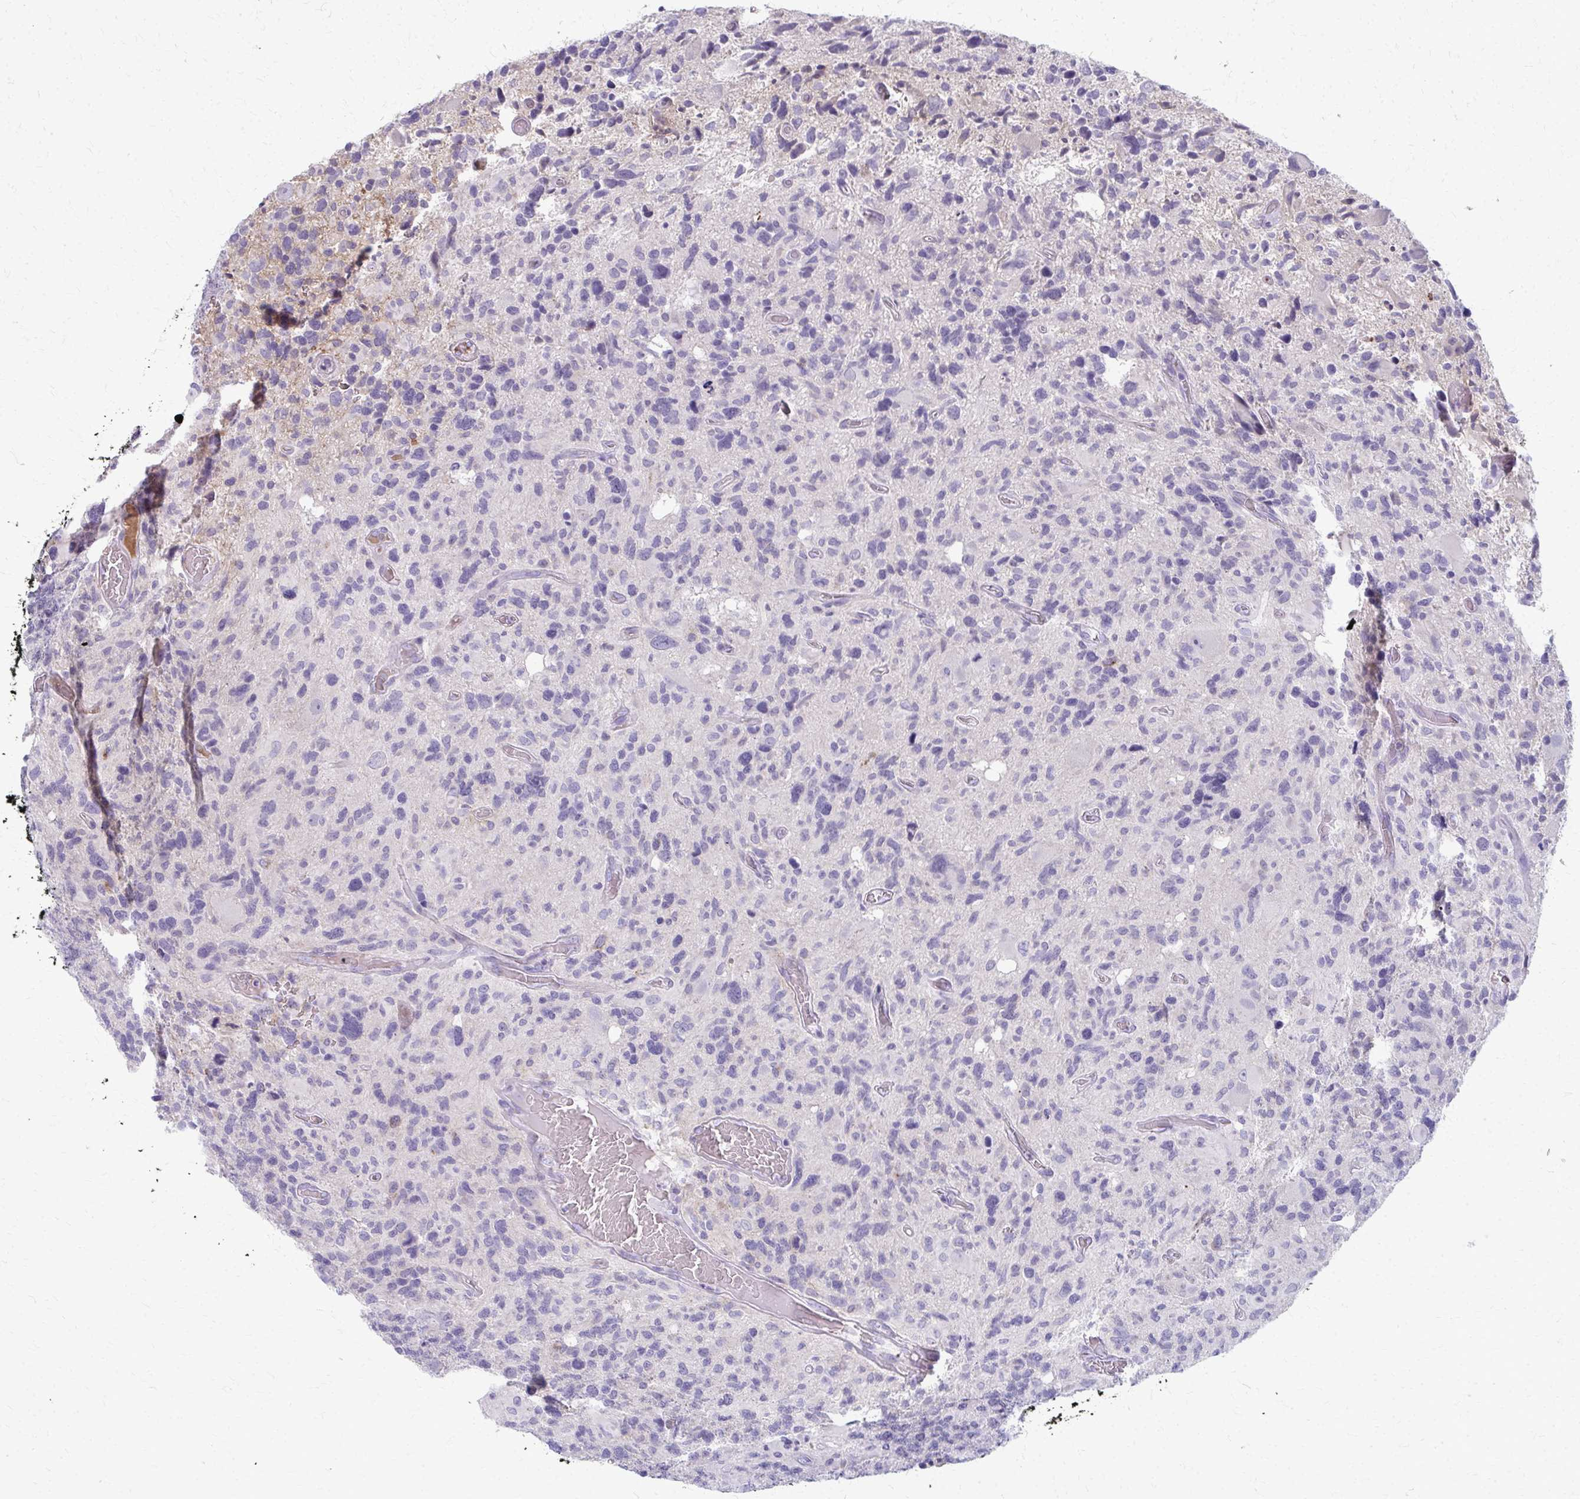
{"staining": {"intensity": "negative", "quantity": "none", "location": "none"}, "tissue": "glioma", "cell_type": "Tumor cells", "image_type": "cancer", "snomed": [{"axis": "morphology", "description": "Glioma, malignant, High grade"}, {"axis": "topography", "description": "Brain"}], "caption": "The image exhibits no significant expression in tumor cells of glioma.", "gene": "ADIPOQ", "patient": {"sex": "male", "age": 49}}